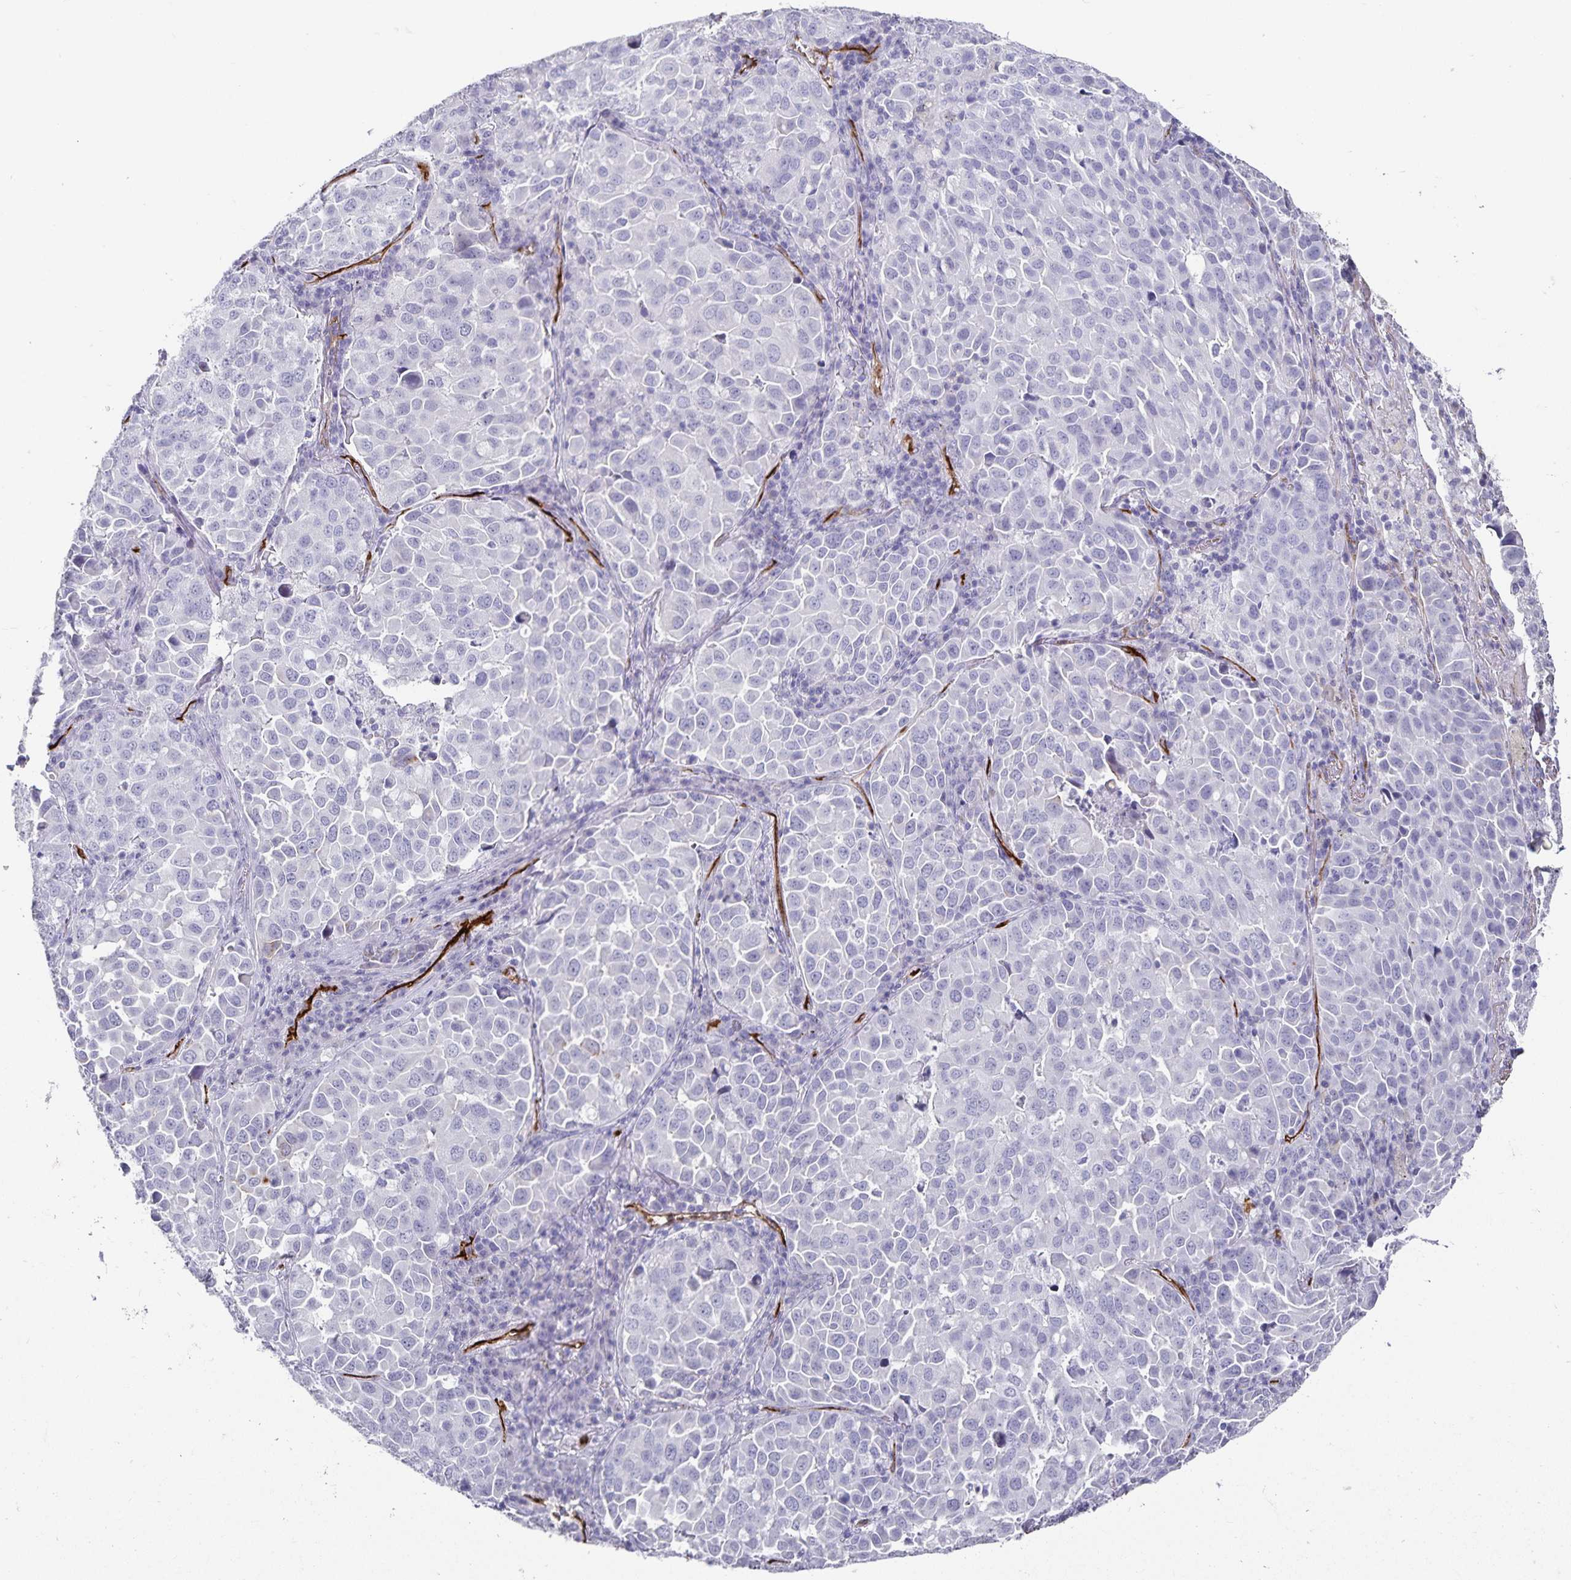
{"staining": {"intensity": "negative", "quantity": "none", "location": "none"}, "tissue": "lung cancer", "cell_type": "Tumor cells", "image_type": "cancer", "snomed": [{"axis": "morphology", "description": "Adenocarcinoma, NOS"}, {"axis": "morphology", "description": "Adenocarcinoma, metastatic, NOS"}, {"axis": "topography", "description": "Lymph node"}, {"axis": "topography", "description": "Lung"}], "caption": "This is an immunohistochemistry photomicrograph of human metastatic adenocarcinoma (lung). There is no positivity in tumor cells.", "gene": "PODXL", "patient": {"sex": "female", "age": 65}}